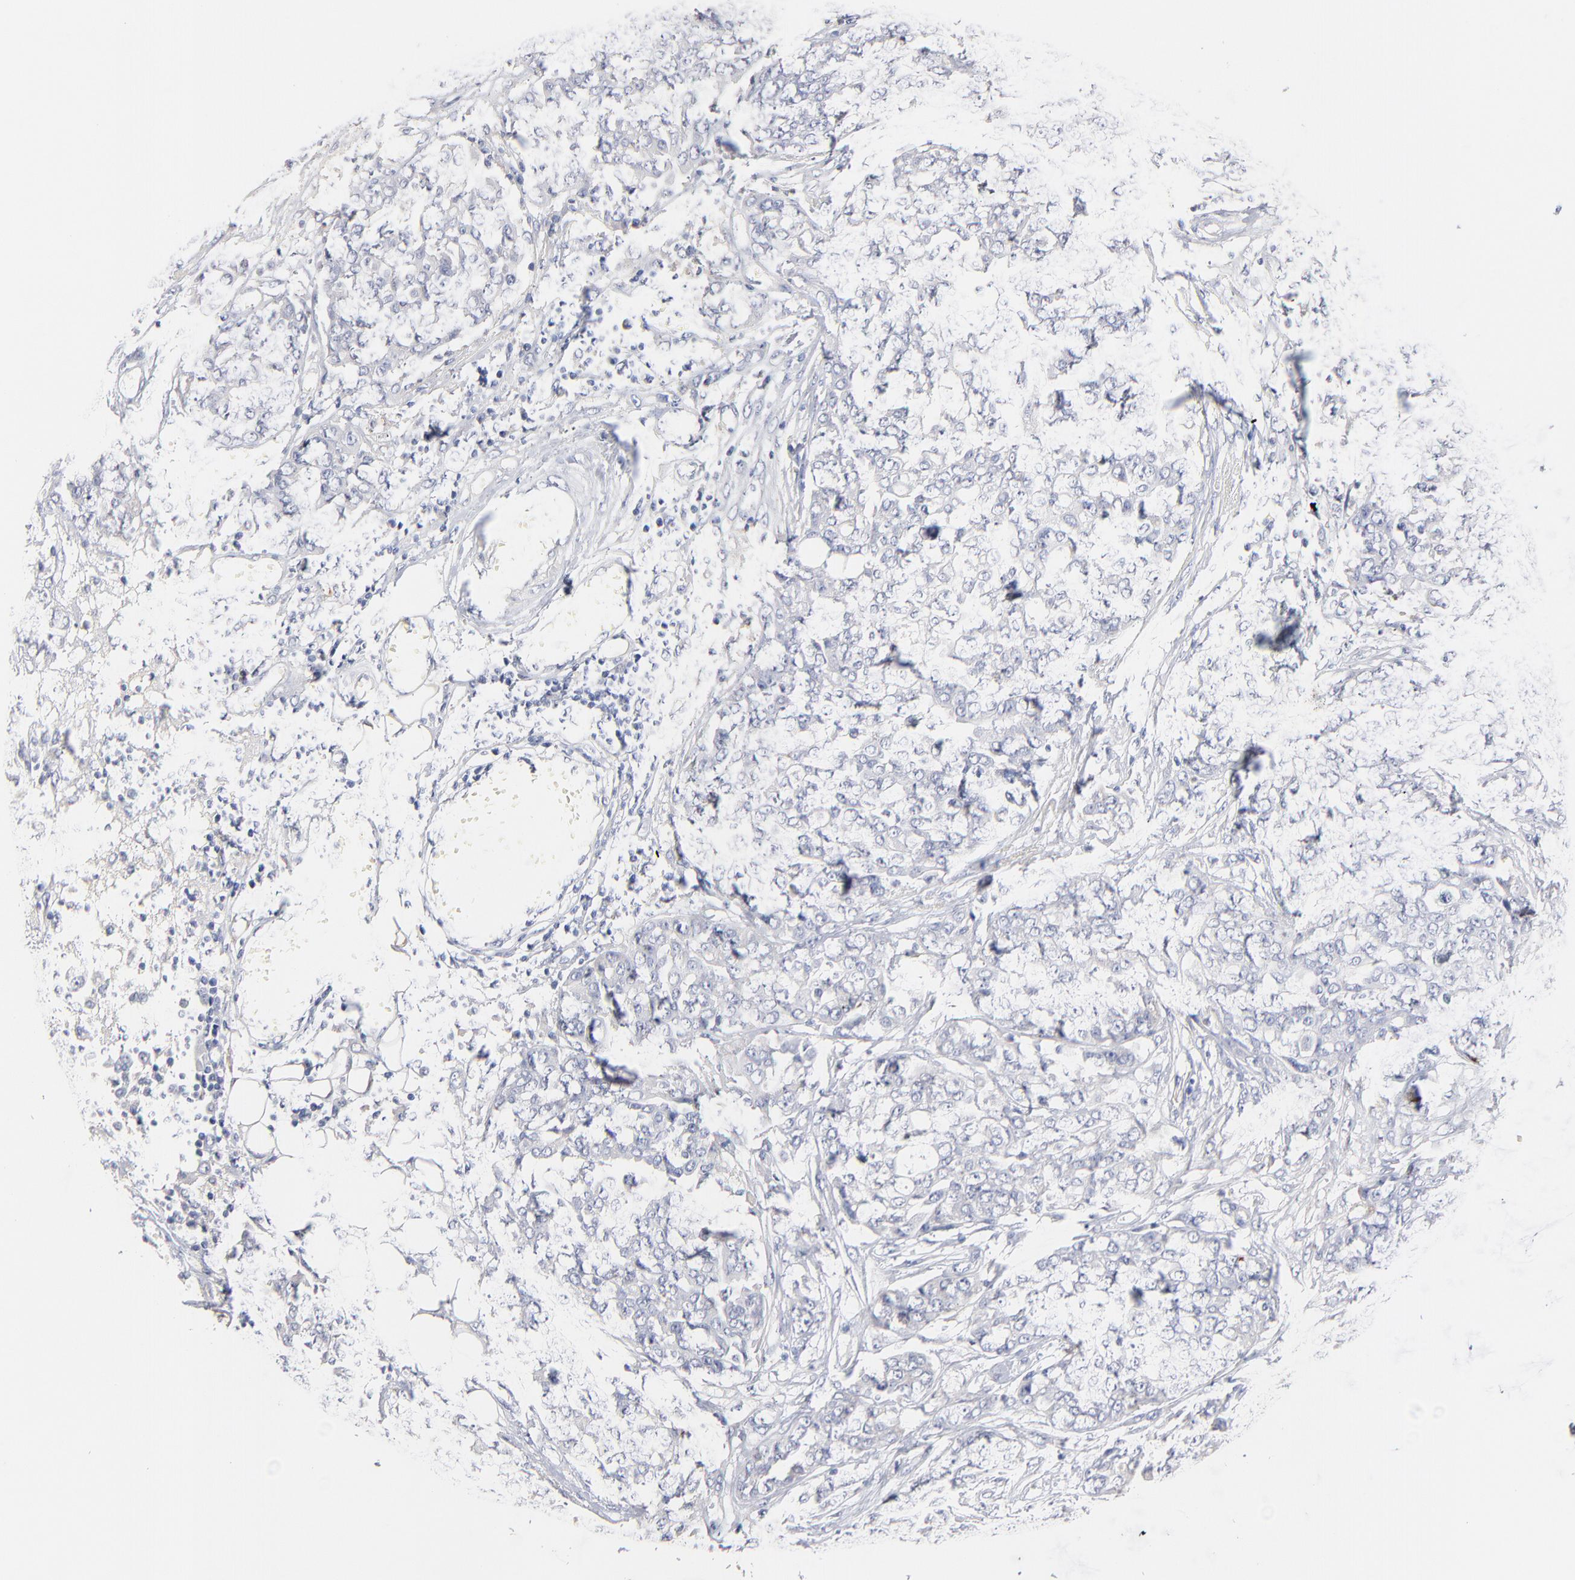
{"staining": {"intensity": "negative", "quantity": "none", "location": "none"}, "tissue": "ovarian cancer", "cell_type": "Tumor cells", "image_type": "cancer", "snomed": [{"axis": "morphology", "description": "Cystadenocarcinoma, serous, NOS"}, {"axis": "topography", "description": "Soft tissue"}, {"axis": "topography", "description": "Ovary"}], "caption": "Immunohistochemistry image of neoplastic tissue: serous cystadenocarcinoma (ovarian) stained with DAB (3,3'-diaminobenzidine) shows no significant protein positivity in tumor cells.", "gene": "F12", "patient": {"sex": "female", "age": 57}}